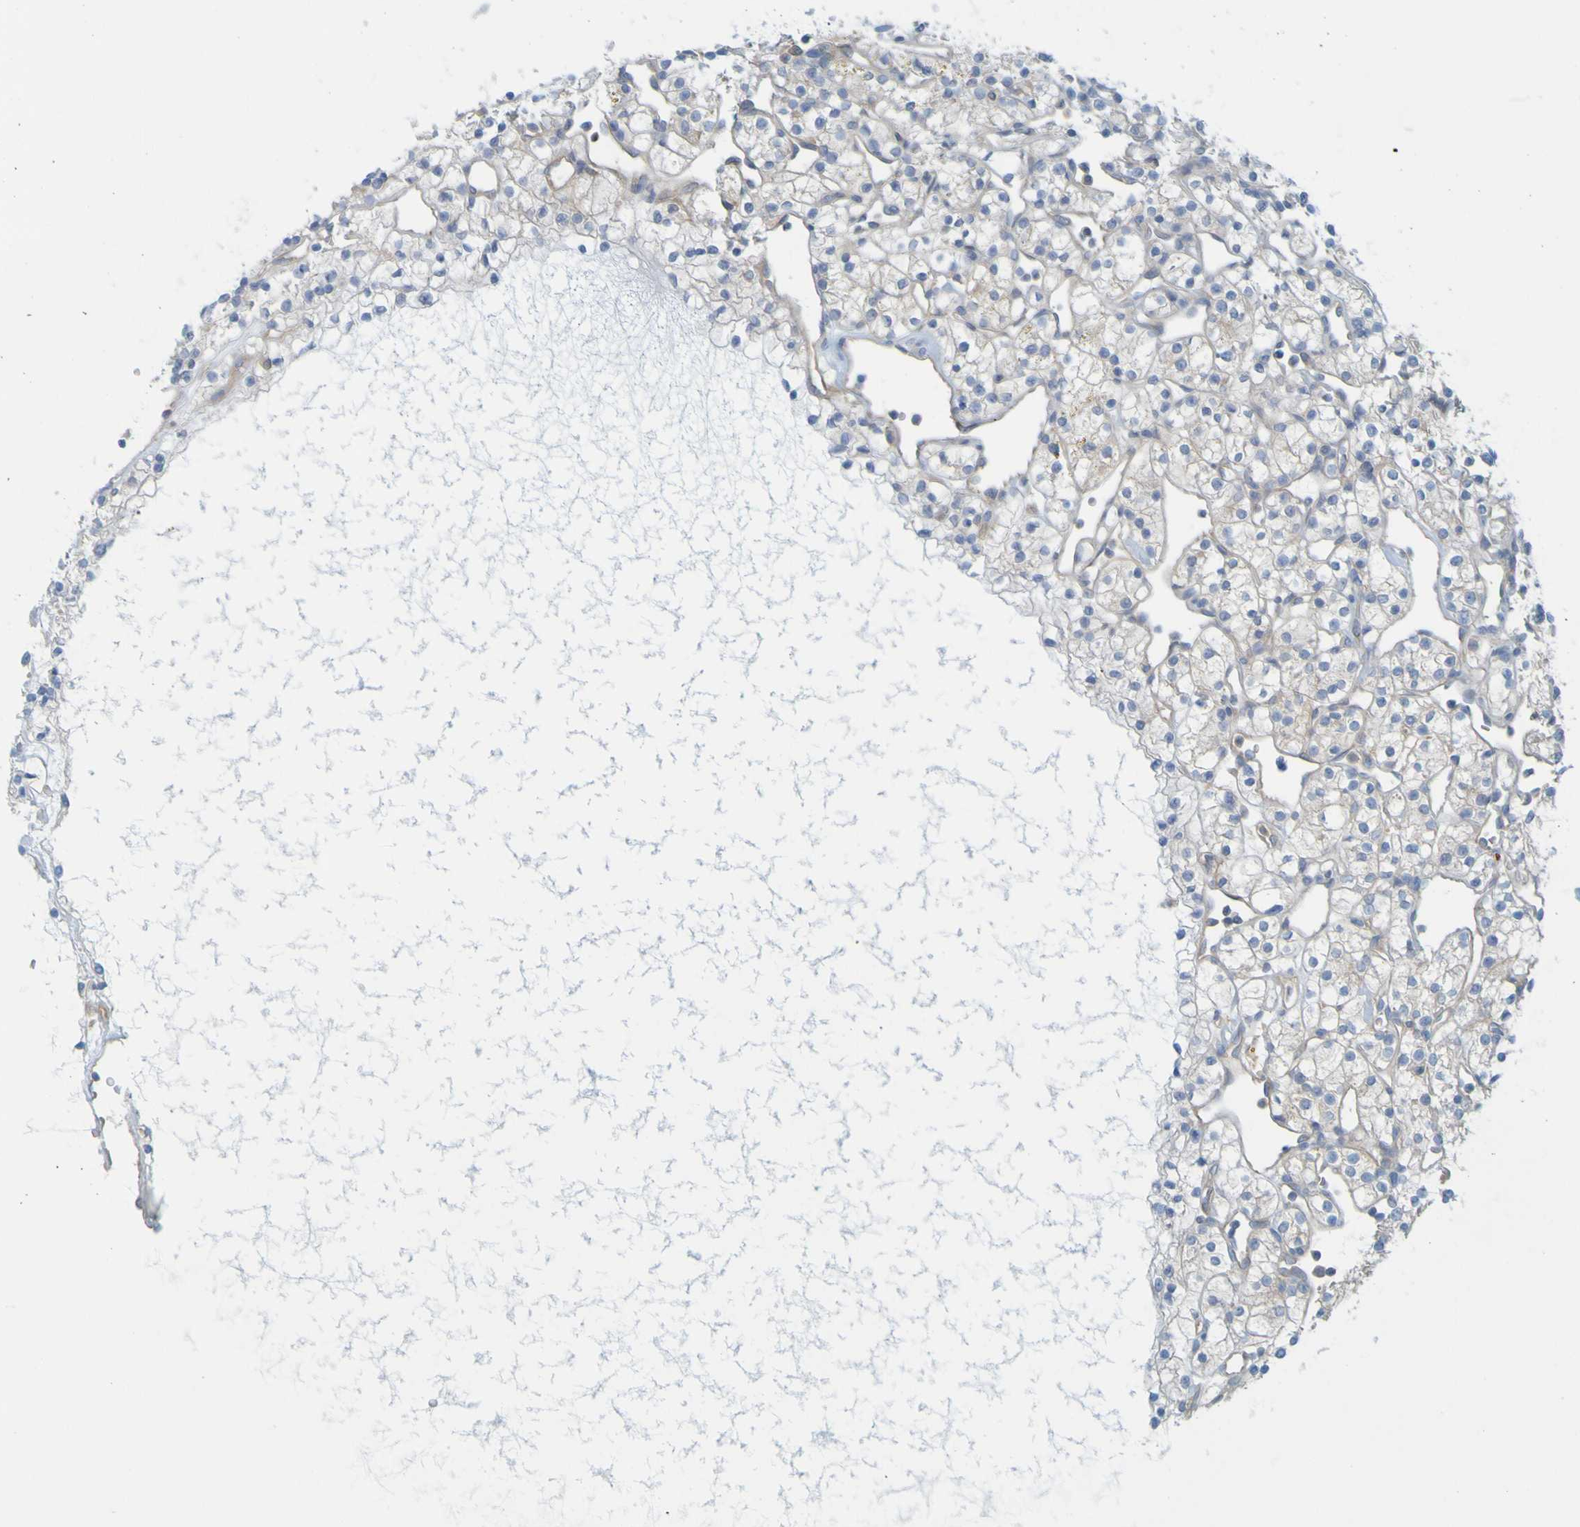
{"staining": {"intensity": "negative", "quantity": "none", "location": "none"}, "tissue": "renal cancer", "cell_type": "Tumor cells", "image_type": "cancer", "snomed": [{"axis": "morphology", "description": "Adenocarcinoma, NOS"}, {"axis": "topography", "description": "Kidney"}], "caption": "High magnification brightfield microscopy of renal adenocarcinoma stained with DAB (3,3'-diaminobenzidine) (brown) and counterstained with hematoxylin (blue): tumor cells show no significant positivity.", "gene": "APPL1", "patient": {"sex": "female", "age": 60}}